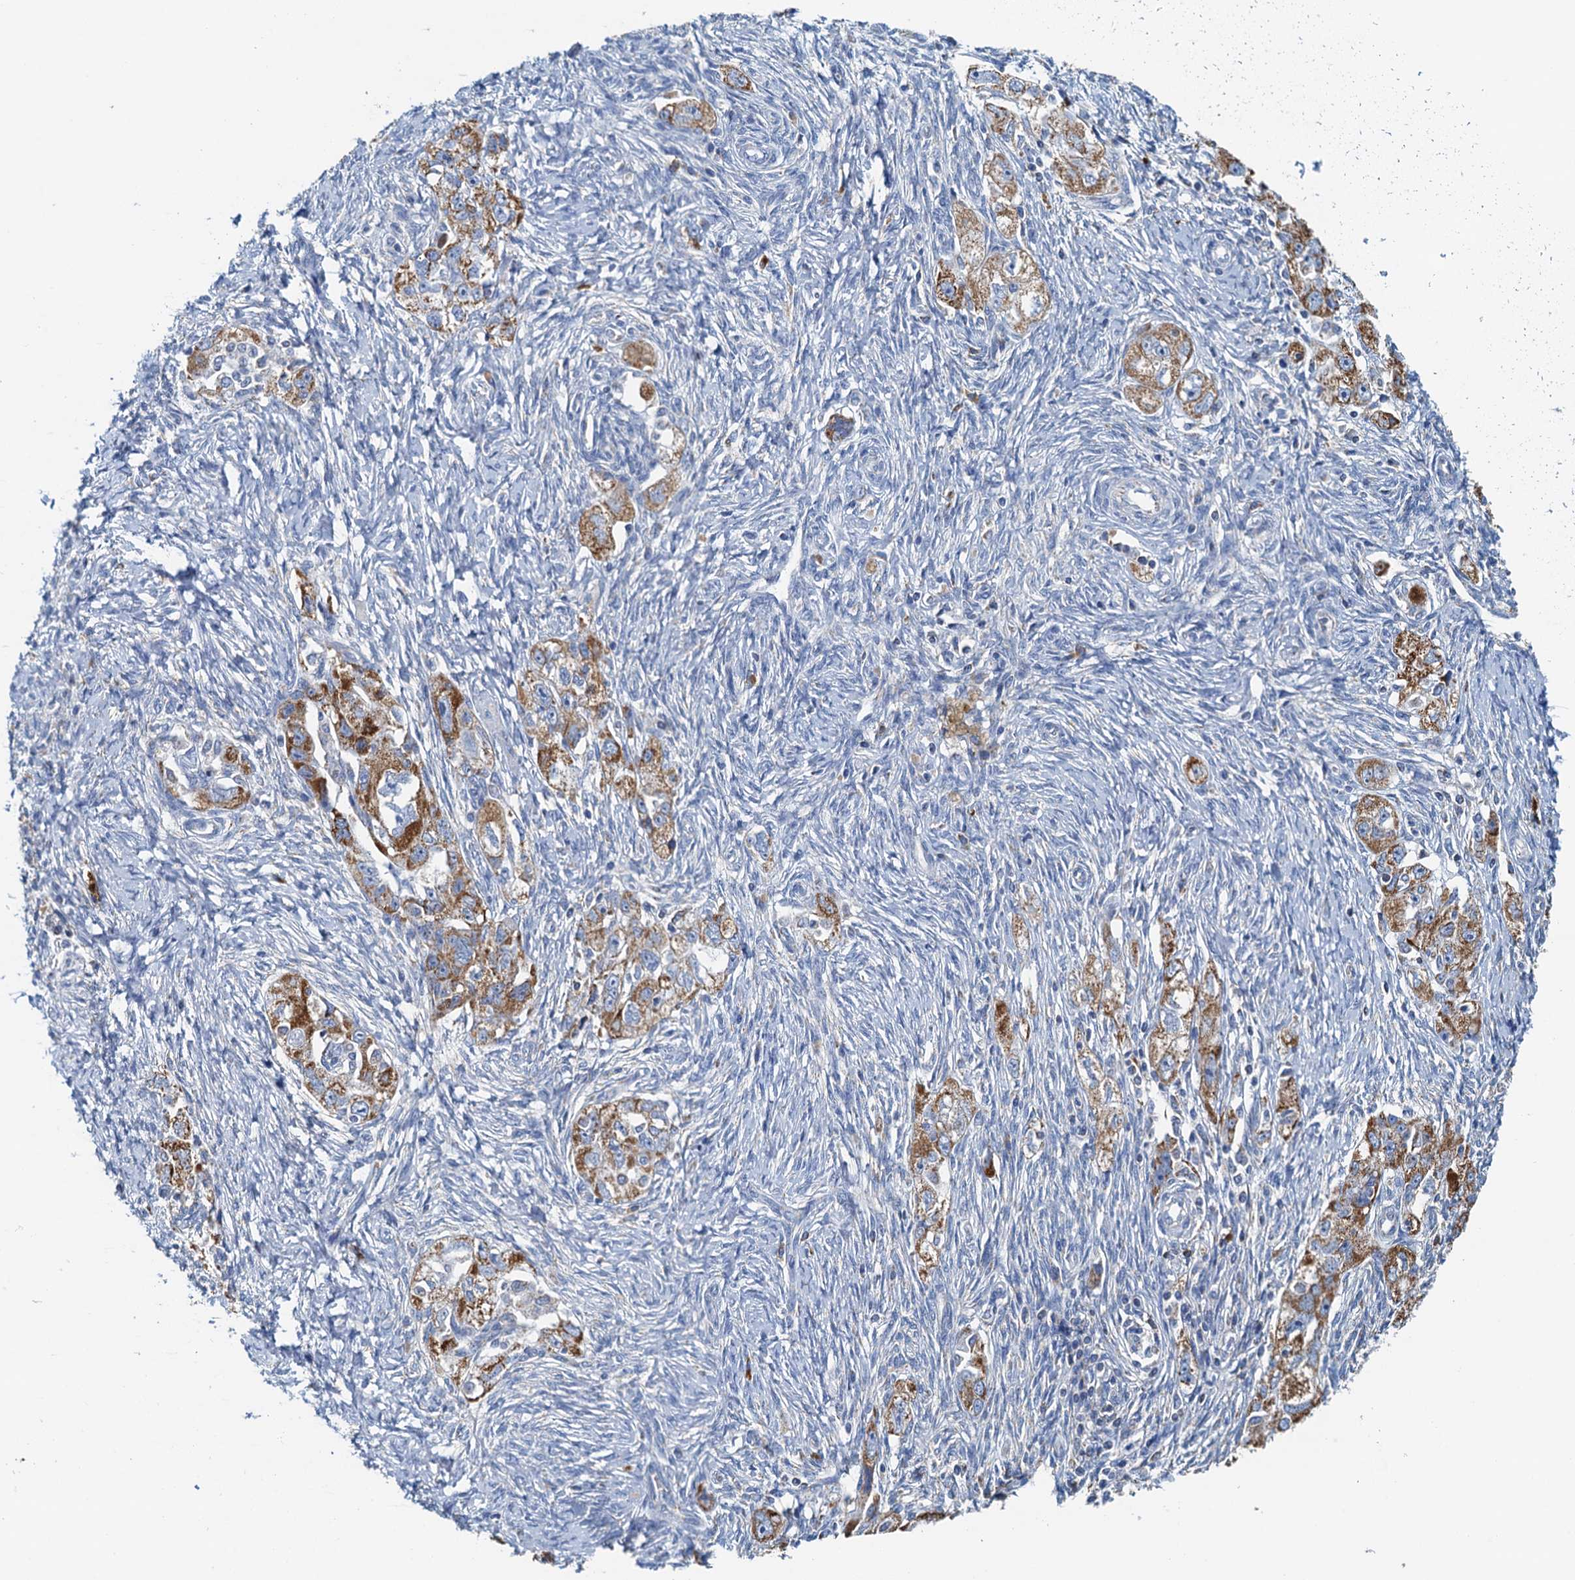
{"staining": {"intensity": "moderate", "quantity": ">75%", "location": "cytoplasmic/membranous"}, "tissue": "ovarian cancer", "cell_type": "Tumor cells", "image_type": "cancer", "snomed": [{"axis": "morphology", "description": "Carcinoma, NOS"}, {"axis": "morphology", "description": "Cystadenocarcinoma, serous, NOS"}, {"axis": "topography", "description": "Ovary"}], "caption": "Ovarian cancer (serous cystadenocarcinoma) stained for a protein (brown) shows moderate cytoplasmic/membranous positive positivity in about >75% of tumor cells.", "gene": "POC1A", "patient": {"sex": "female", "age": 69}}